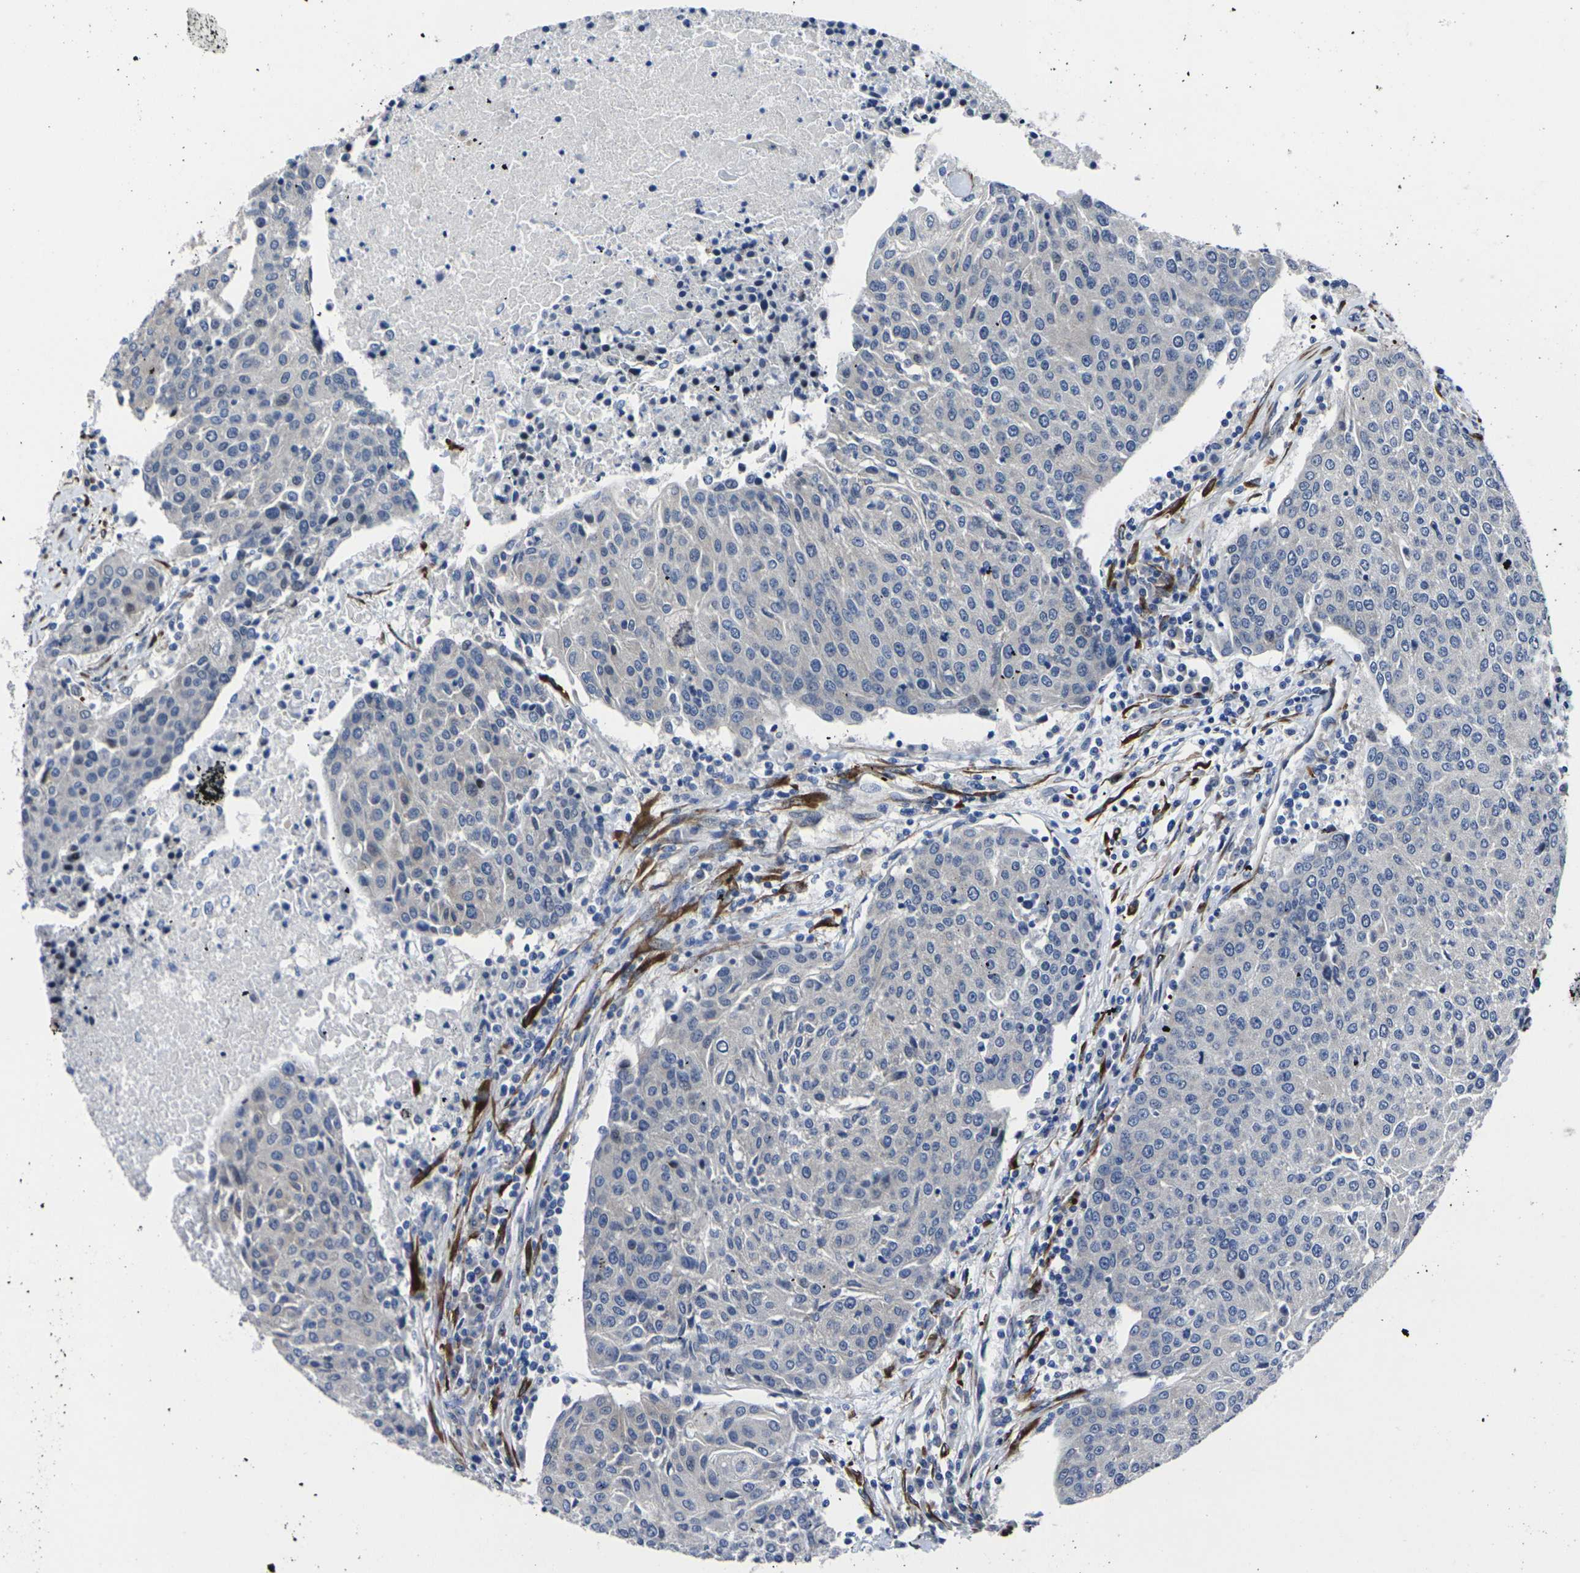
{"staining": {"intensity": "negative", "quantity": "none", "location": "none"}, "tissue": "urothelial cancer", "cell_type": "Tumor cells", "image_type": "cancer", "snomed": [{"axis": "morphology", "description": "Urothelial carcinoma, High grade"}, {"axis": "topography", "description": "Urinary bladder"}], "caption": "High power microscopy micrograph of an IHC image of urothelial cancer, revealing no significant staining in tumor cells.", "gene": "CYP2C8", "patient": {"sex": "female", "age": 85}}